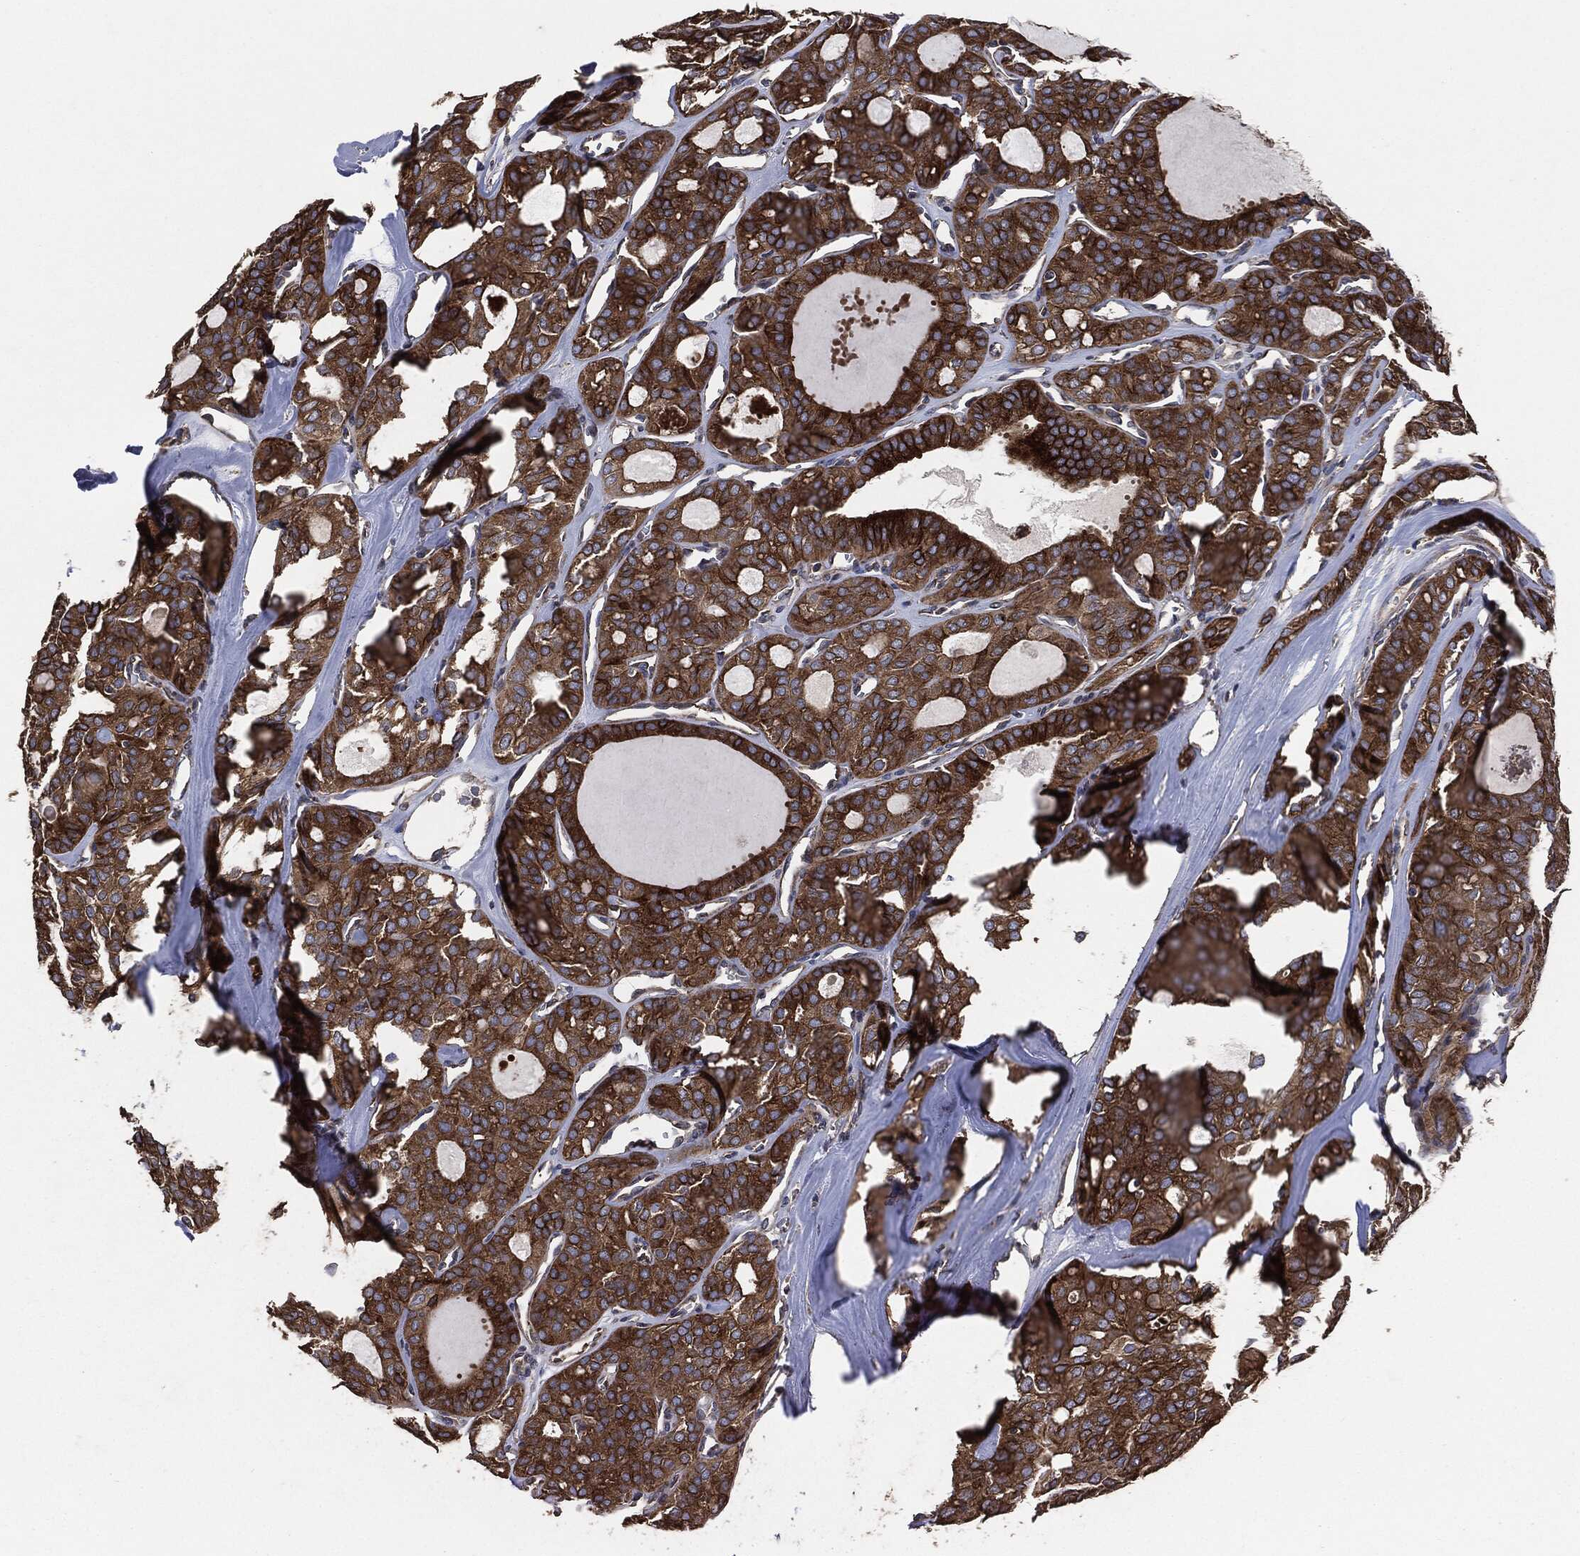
{"staining": {"intensity": "strong", "quantity": "25%-75%", "location": "cytoplasmic/membranous"}, "tissue": "thyroid cancer", "cell_type": "Tumor cells", "image_type": "cancer", "snomed": [{"axis": "morphology", "description": "Follicular adenoma carcinoma, NOS"}, {"axis": "topography", "description": "Thyroid gland"}], "caption": "Strong cytoplasmic/membranous expression for a protein is appreciated in about 25%-75% of tumor cells of thyroid follicular adenoma carcinoma using immunohistochemistry.", "gene": "STK3", "patient": {"sex": "male", "age": 75}}